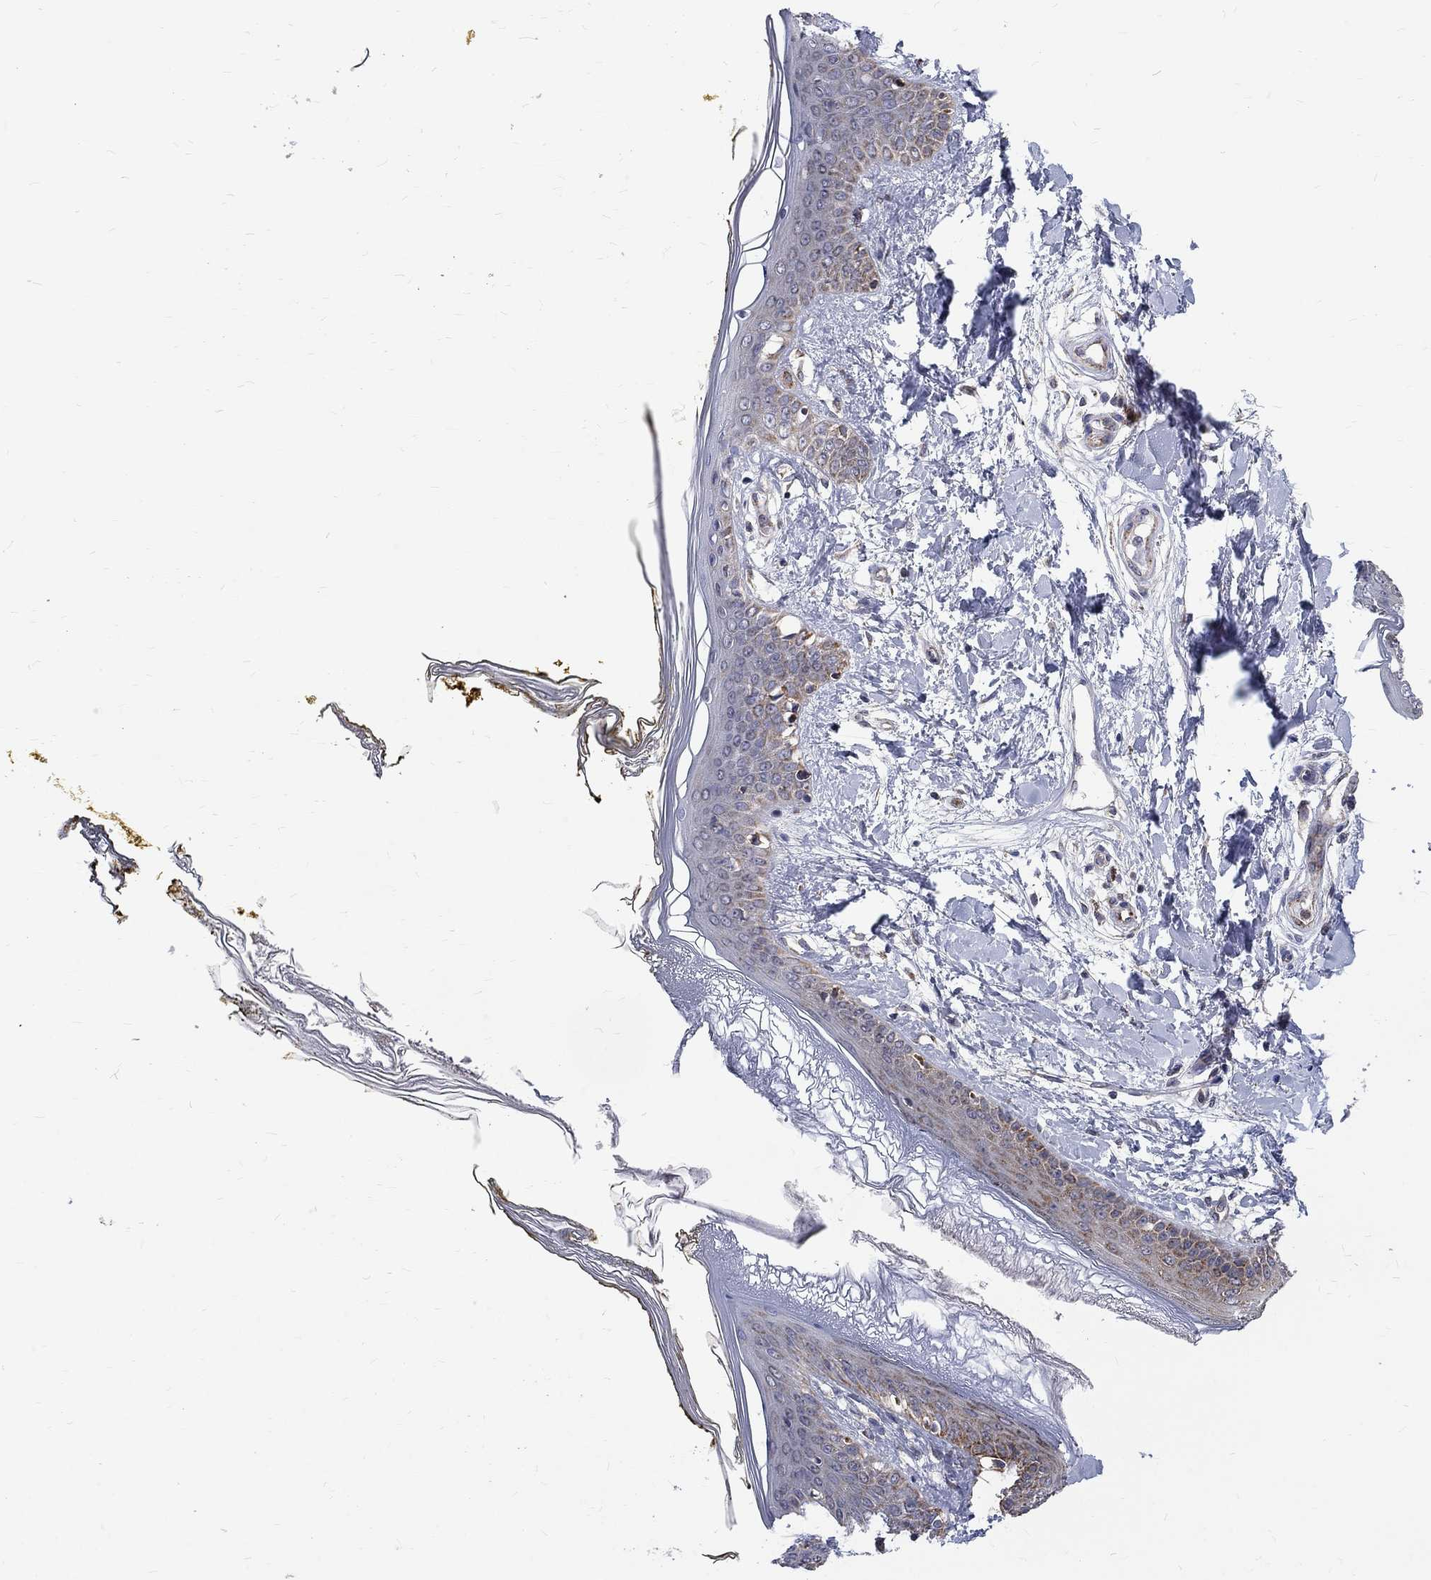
{"staining": {"intensity": "negative", "quantity": "none", "location": "none"}, "tissue": "skin", "cell_type": "Fibroblasts", "image_type": "normal", "snomed": [{"axis": "morphology", "description": "Normal tissue, NOS"}, {"axis": "topography", "description": "Skin"}], "caption": "The photomicrograph displays no staining of fibroblasts in benign skin.", "gene": "NME7", "patient": {"sex": "female", "age": 34}}